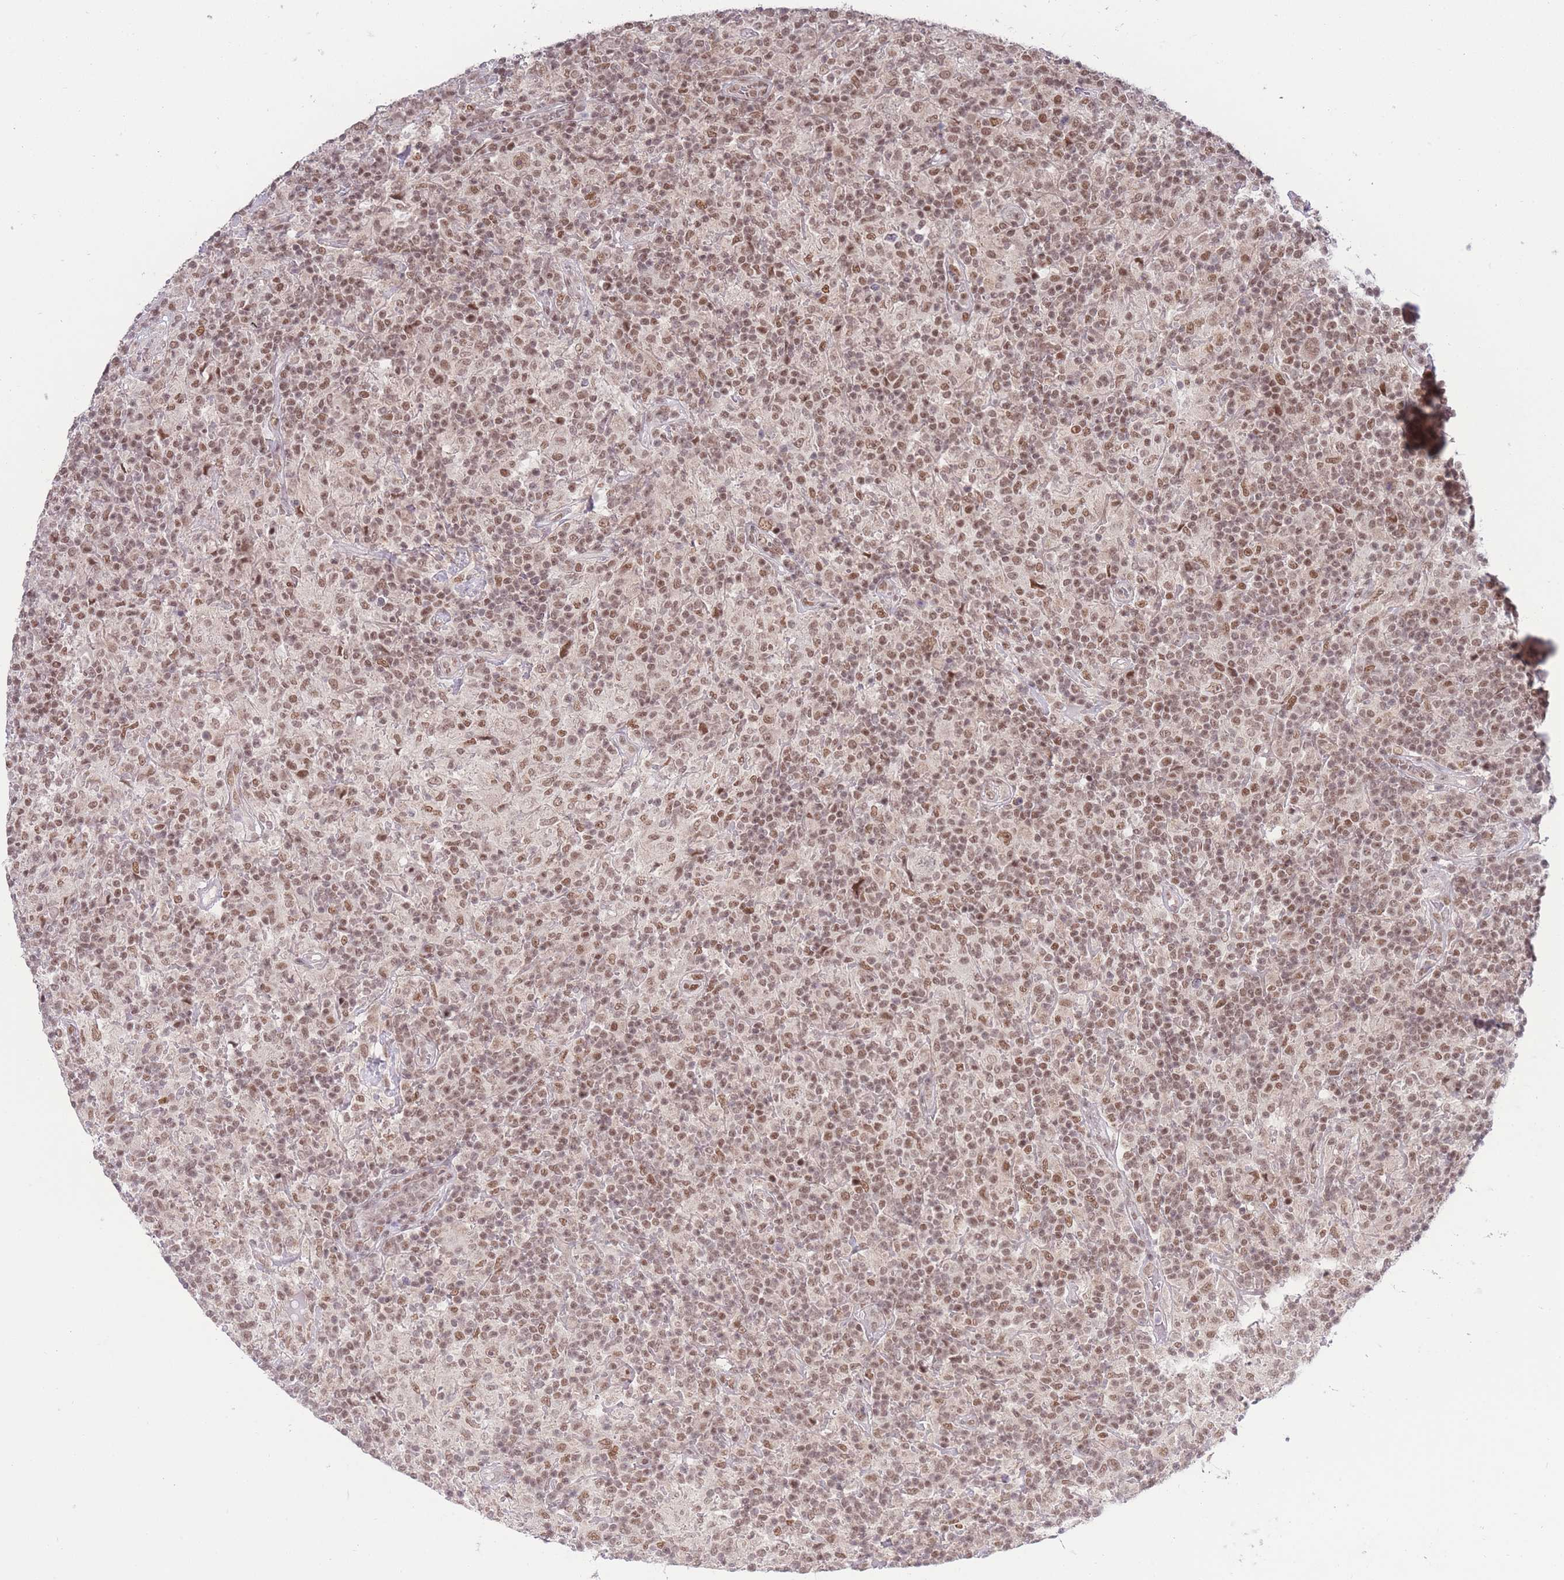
{"staining": {"intensity": "moderate", "quantity": ">75%", "location": "nuclear"}, "tissue": "lymphoma", "cell_type": "Tumor cells", "image_type": "cancer", "snomed": [{"axis": "morphology", "description": "Hodgkin's disease, NOS"}, {"axis": "topography", "description": "Lymph node"}], "caption": "This is an image of immunohistochemistry staining of Hodgkin's disease, which shows moderate positivity in the nuclear of tumor cells.", "gene": "CARD8", "patient": {"sex": "male", "age": 70}}